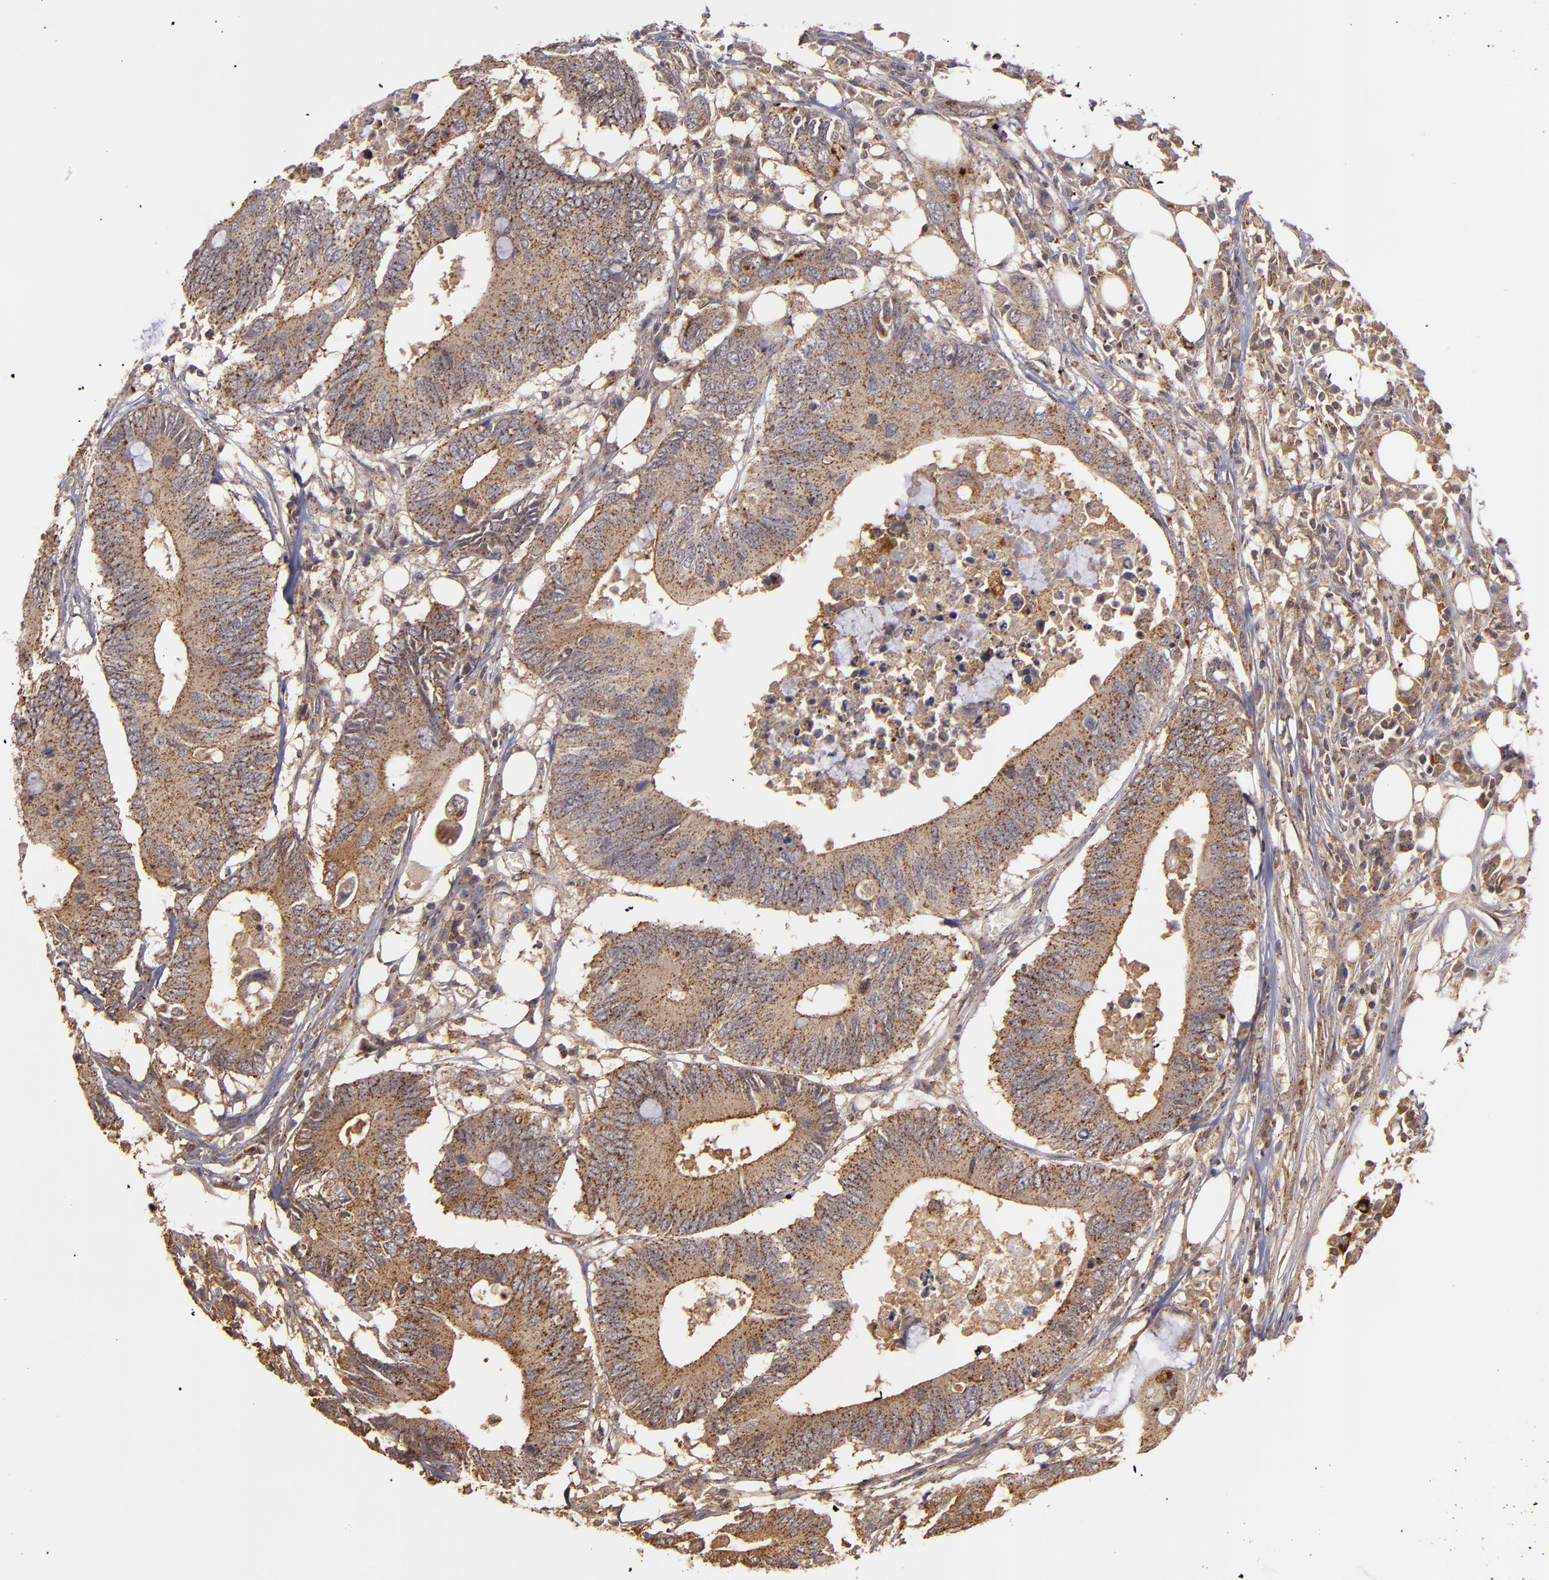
{"staining": {"intensity": "moderate", "quantity": ">75%", "location": "cytoplasmic/membranous"}, "tissue": "colorectal cancer", "cell_type": "Tumor cells", "image_type": "cancer", "snomed": [{"axis": "morphology", "description": "Adenocarcinoma, NOS"}, {"axis": "topography", "description": "Colon"}], "caption": "This photomicrograph reveals immunohistochemistry (IHC) staining of human adenocarcinoma (colorectal), with medium moderate cytoplasmic/membranous expression in approximately >75% of tumor cells.", "gene": "ZFYVE1", "patient": {"sex": "male", "age": 71}}